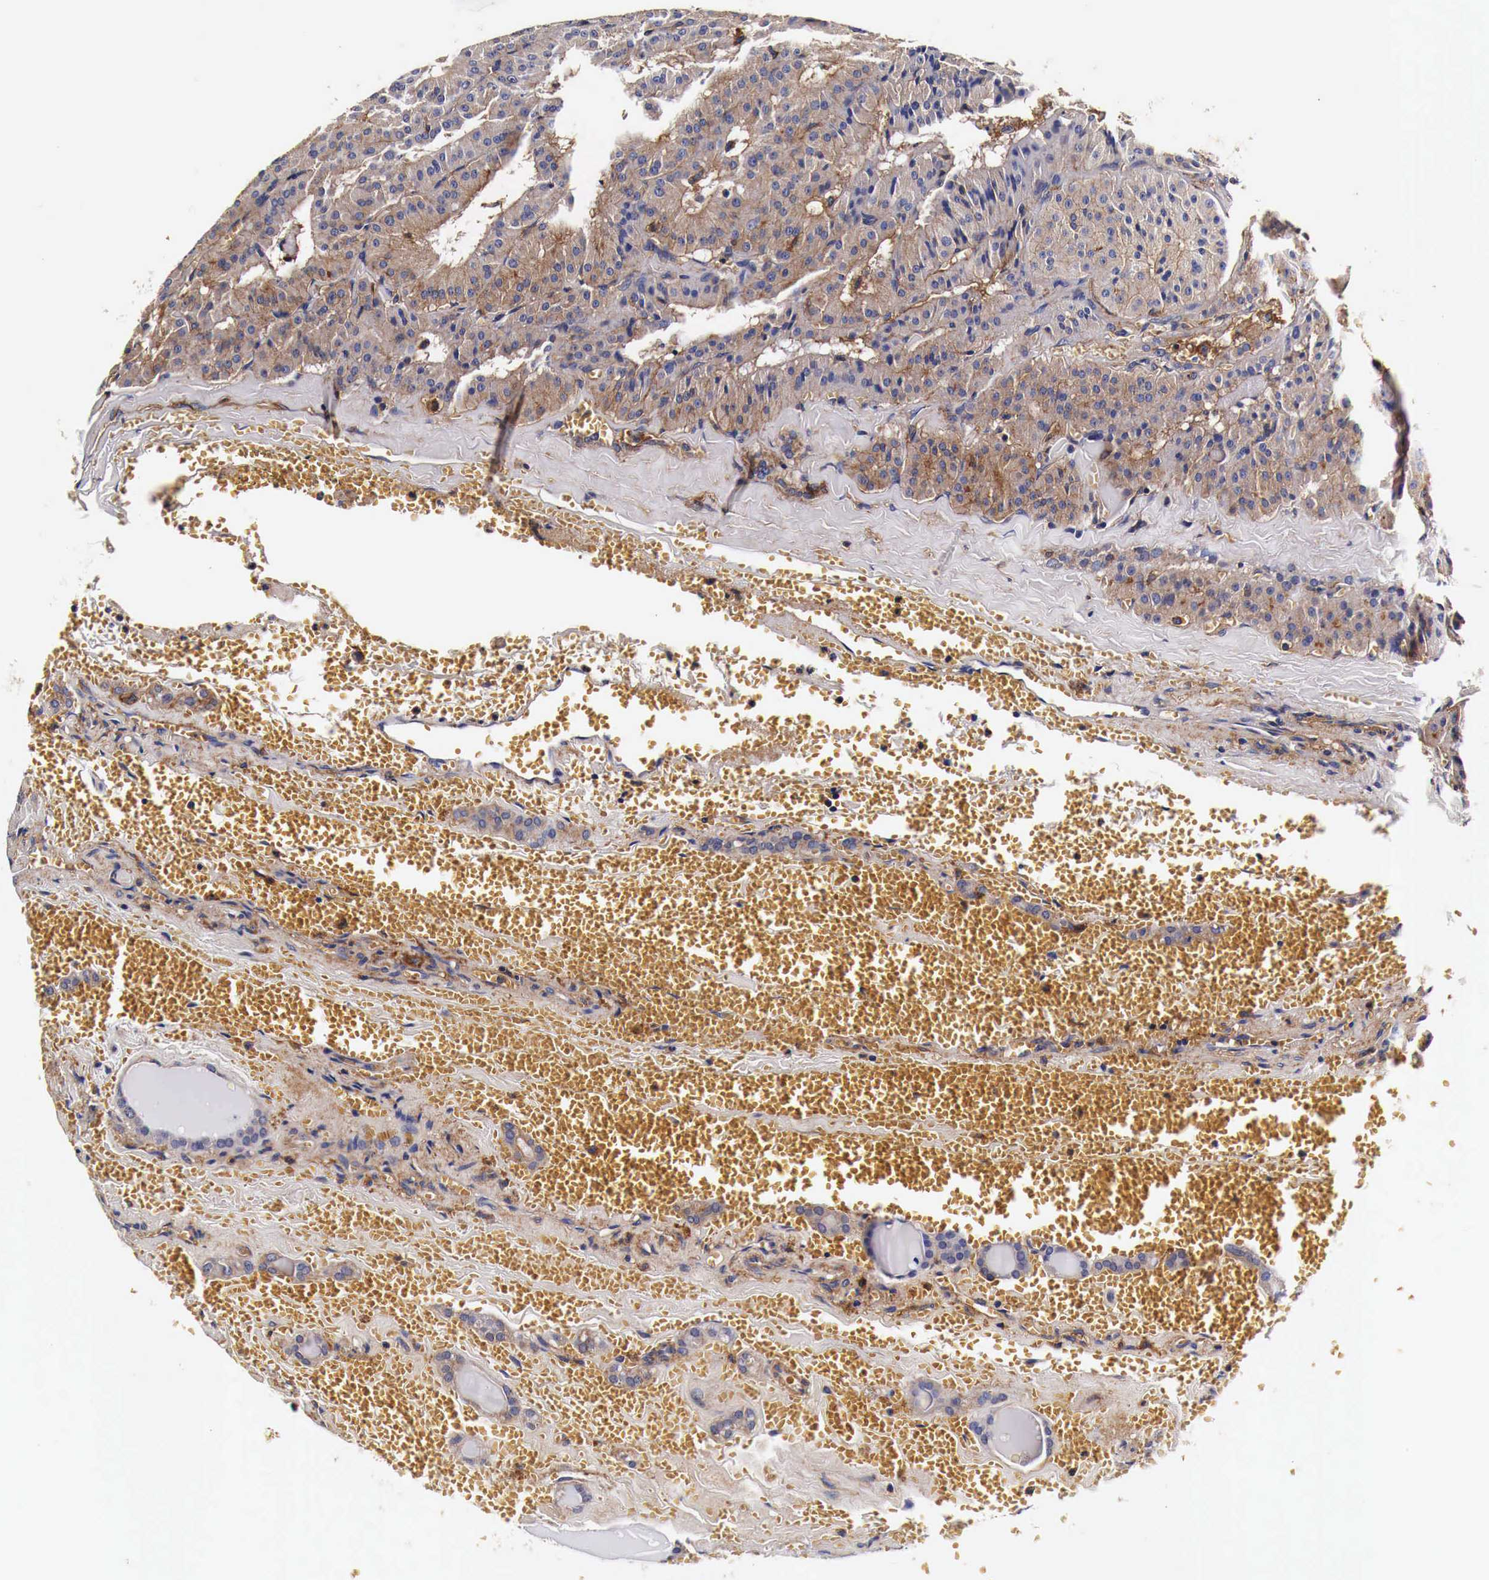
{"staining": {"intensity": "moderate", "quantity": ">75%", "location": "cytoplasmic/membranous"}, "tissue": "thyroid cancer", "cell_type": "Tumor cells", "image_type": "cancer", "snomed": [{"axis": "morphology", "description": "Carcinoma, NOS"}, {"axis": "topography", "description": "Thyroid gland"}], "caption": "Approximately >75% of tumor cells in human thyroid carcinoma exhibit moderate cytoplasmic/membranous protein expression as visualized by brown immunohistochemical staining.", "gene": "RP2", "patient": {"sex": "male", "age": 76}}